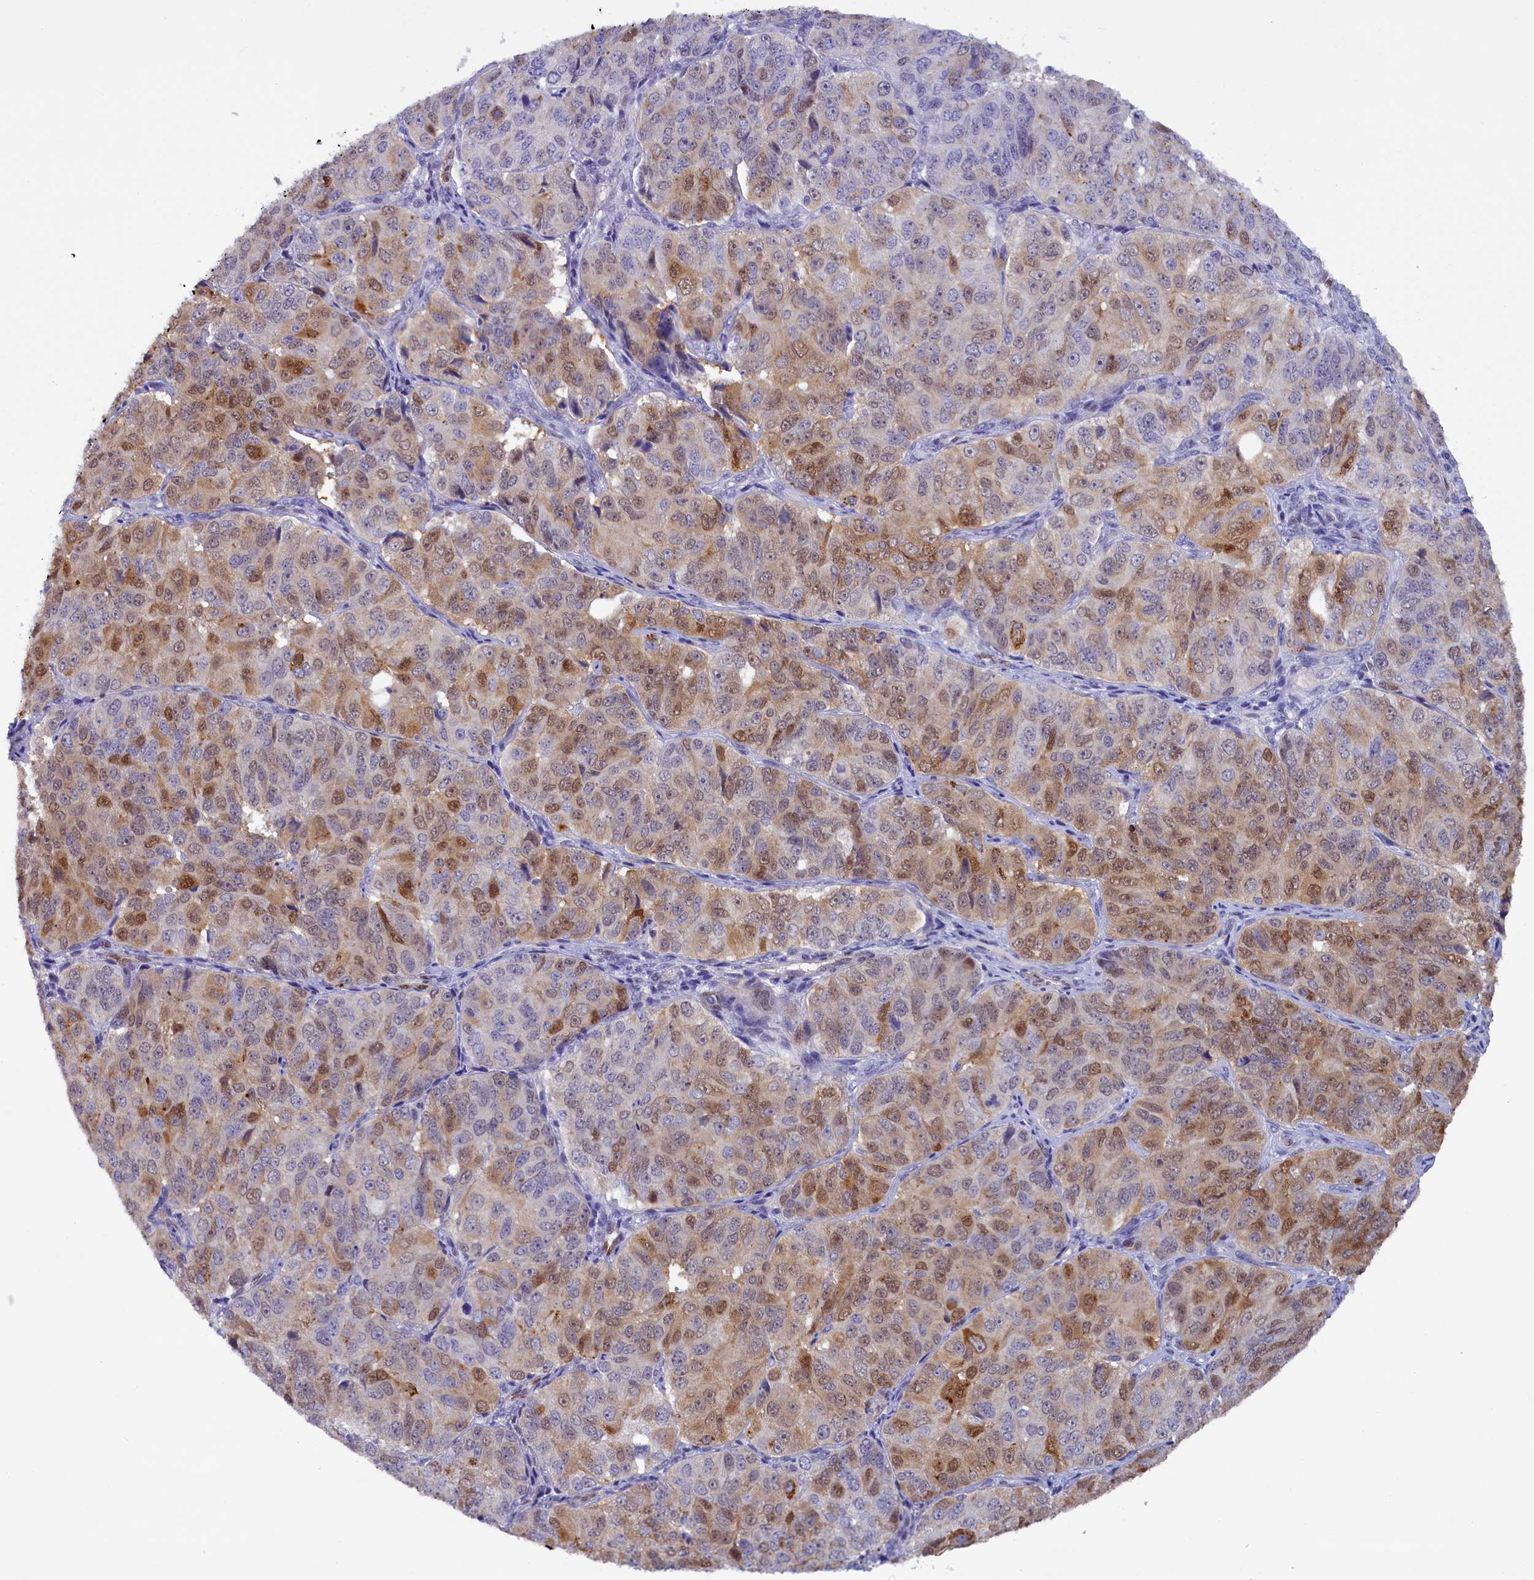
{"staining": {"intensity": "moderate", "quantity": "<25%", "location": "cytoplasmic/membranous,nuclear"}, "tissue": "ovarian cancer", "cell_type": "Tumor cells", "image_type": "cancer", "snomed": [{"axis": "morphology", "description": "Carcinoma, endometroid"}, {"axis": "topography", "description": "Ovary"}], "caption": "Immunohistochemistry of human ovarian cancer (endometroid carcinoma) reveals low levels of moderate cytoplasmic/membranous and nuclear expression in about <25% of tumor cells. Immunohistochemistry stains the protein of interest in brown and the nuclei are stained blue.", "gene": "IGSF6", "patient": {"sex": "female", "age": 51}}